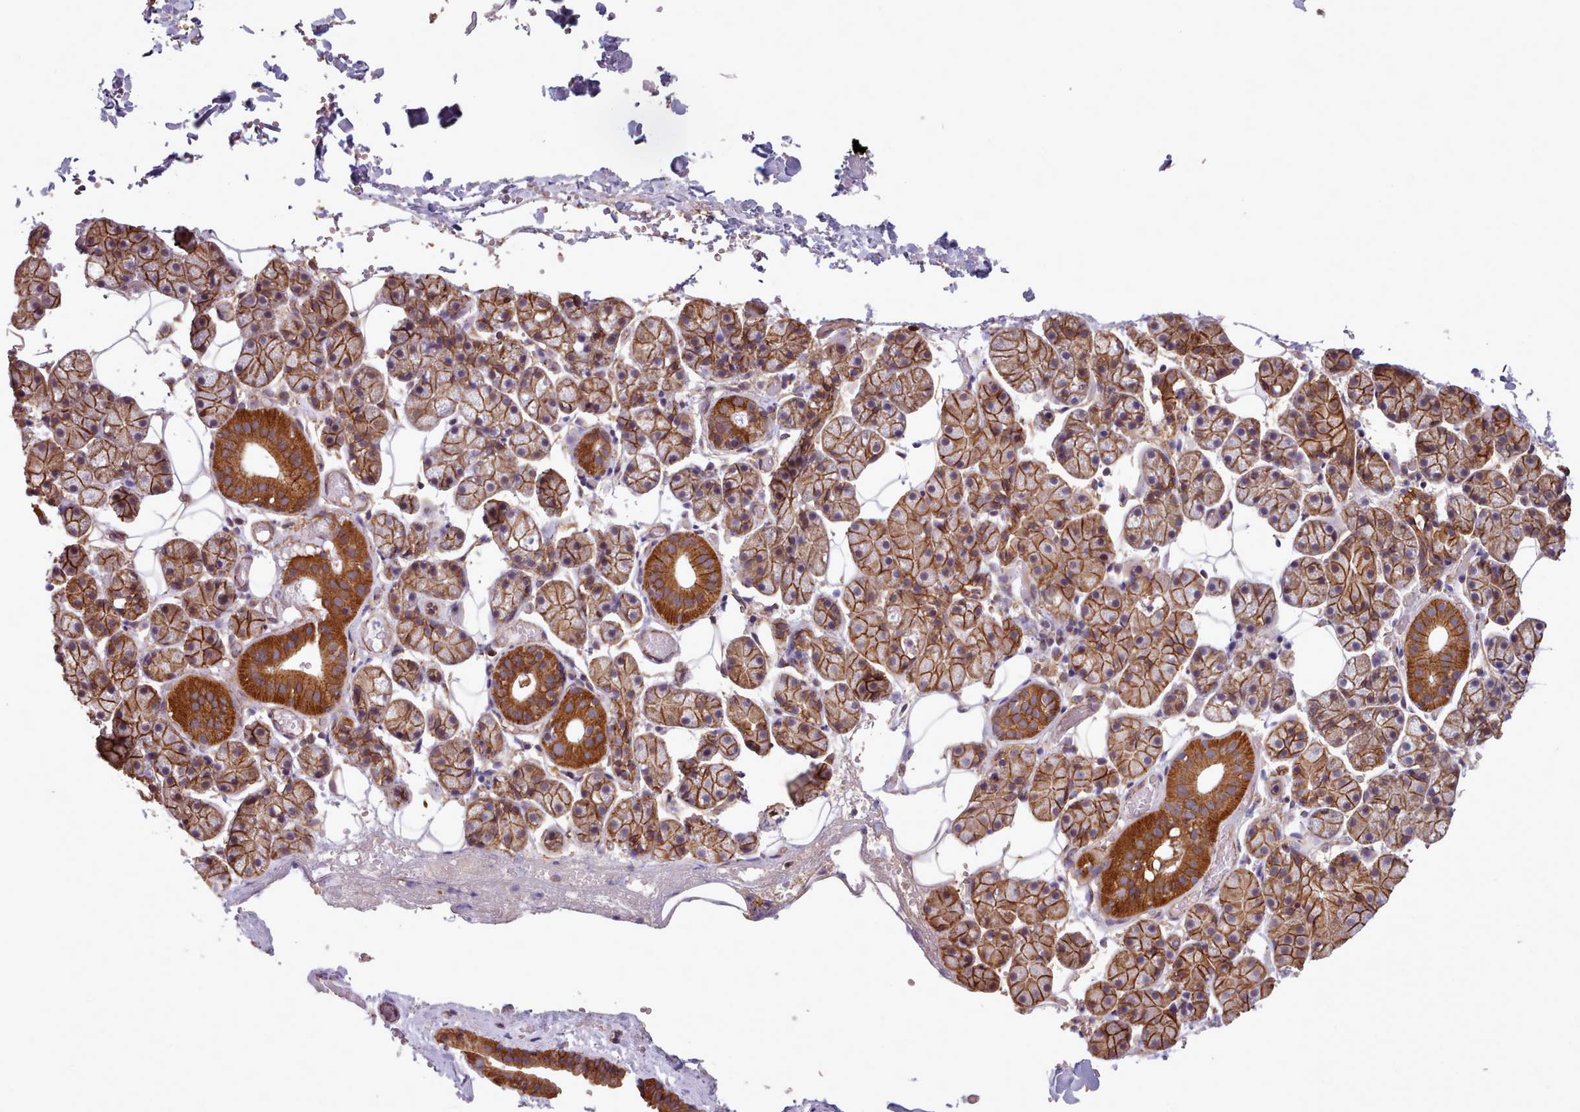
{"staining": {"intensity": "strong", "quantity": ">75%", "location": "cytoplasmic/membranous"}, "tissue": "salivary gland", "cell_type": "Glandular cells", "image_type": "normal", "snomed": [{"axis": "morphology", "description": "Normal tissue, NOS"}, {"axis": "topography", "description": "Salivary gland"}], "caption": "Immunohistochemical staining of unremarkable salivary gland displays >75% levels of strong cytoplasmic/membranous protein positivity in about >75% of glandular cells.", "gene": "MRPL46", "patient": {"sex": "female", "age": 33}}